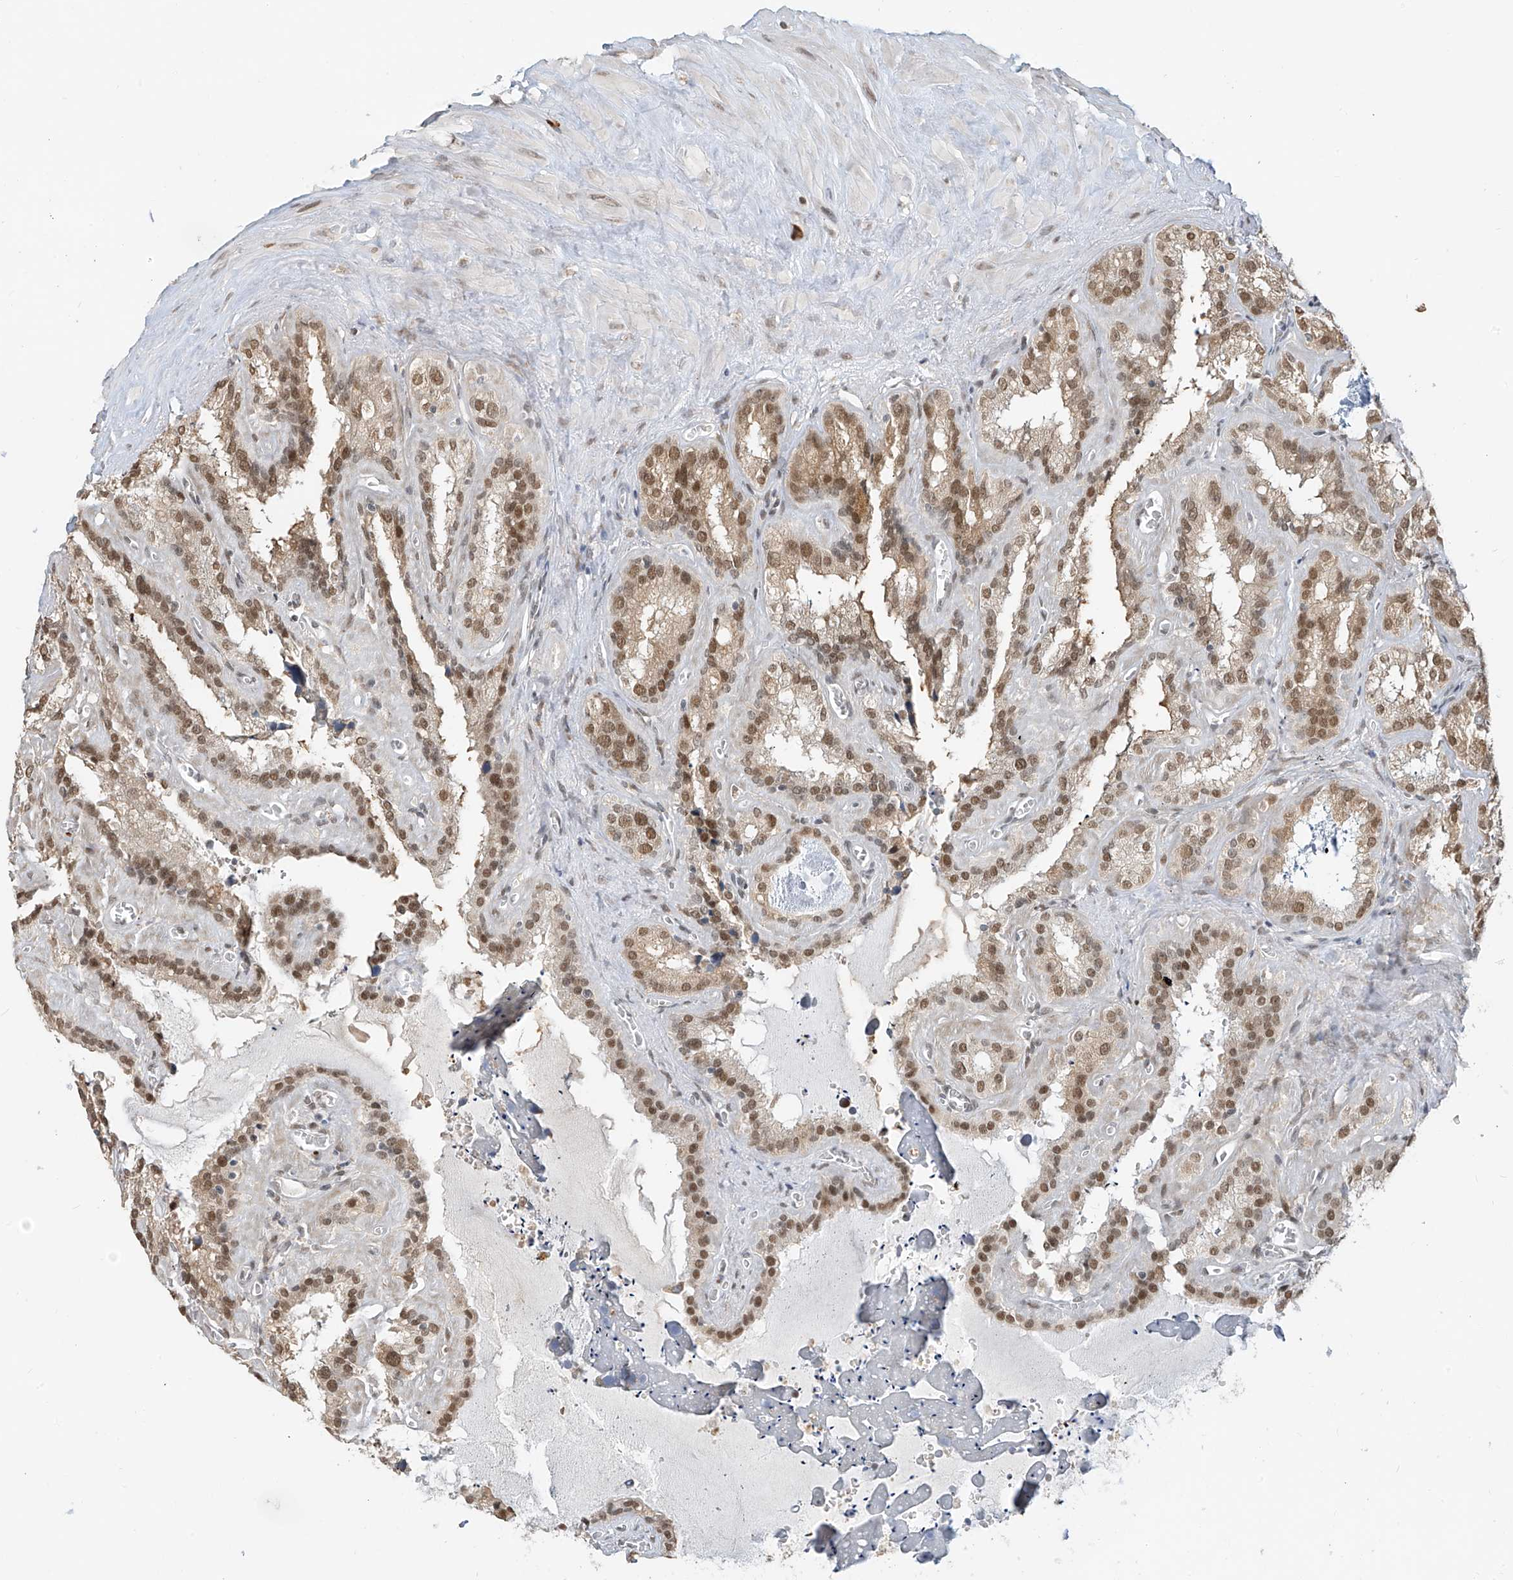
{"staining": {"intensity": "moderate", "quantity": ">75%", "location": "cytoplasmic/membranous,nuclear"}, "tissue": "seminal vesicle", "cell_type": "Glandular cells", "image_type": "normal", "snomed": [{"axis": "morphology", "description": "Normal tissue, NOS"}, {"axis": "topography", "description": "Prostate"}, {"axis": "topography", "description": "Seminal veicle"}], "caption": "Seminal vesicle stained with a brown dye reveals moderate cytoplasmic/membranous,nuclear positive staining in approximately >75% of glandular cells.", "gene": "ZMYM2", "patient": {"sex": "male", "age": 59}}